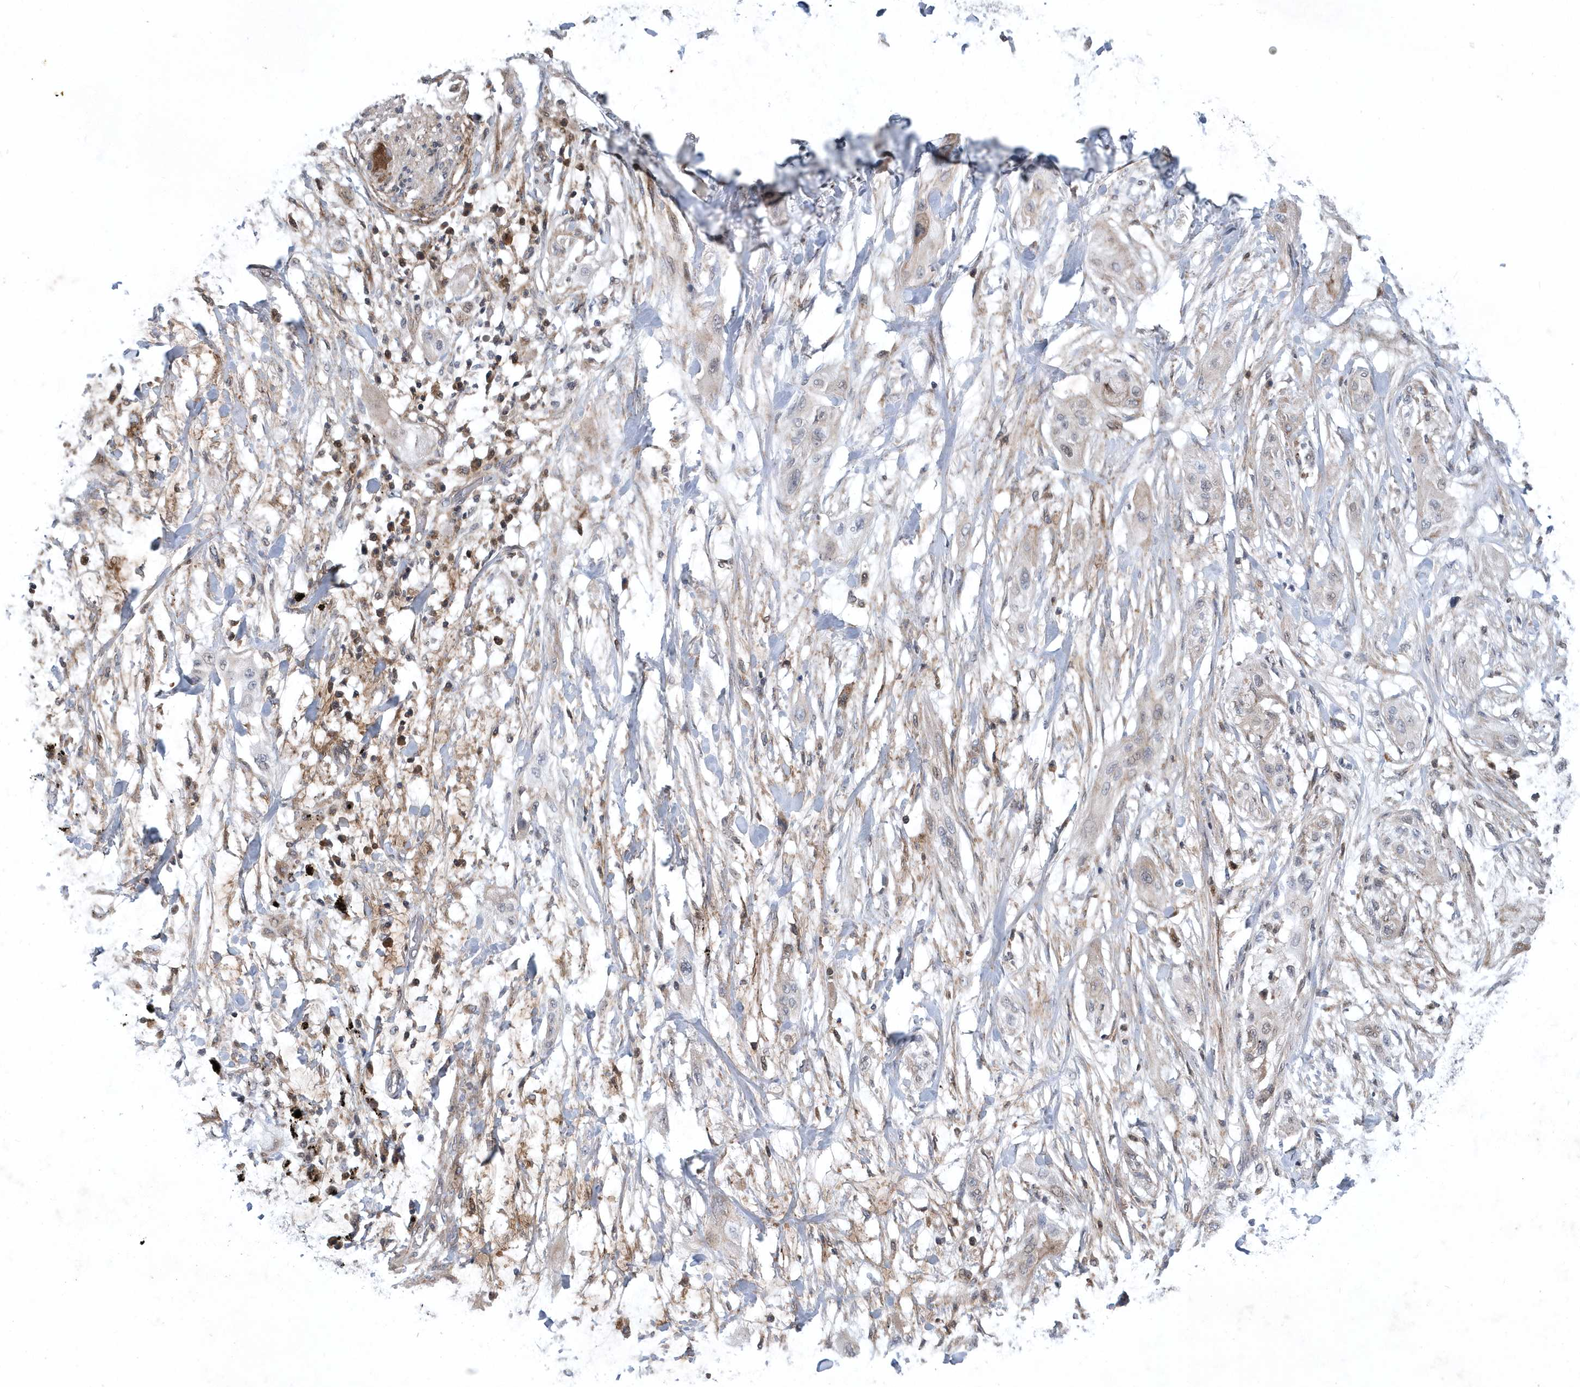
{"staining": {"intensity": "weak", "quantity": "<25%", "location": "cytoplasmic/membranous"}, "tissue": "lung cancer", "cell_type": "Tumor cells", "image_type": "cancer", "snomed": [{"axis": "morphology", "description": "Squamous cell carcinoma, NOS"}, {"axis": "topography", "description": "Lung"}], "caption": "DAB immunohistochemical staining of lung squamous cell carcinoma exhibits no significant staining in tumor cells.", "gene": "HMGCS1", "patient": {"sex": "female", "age": 47}}